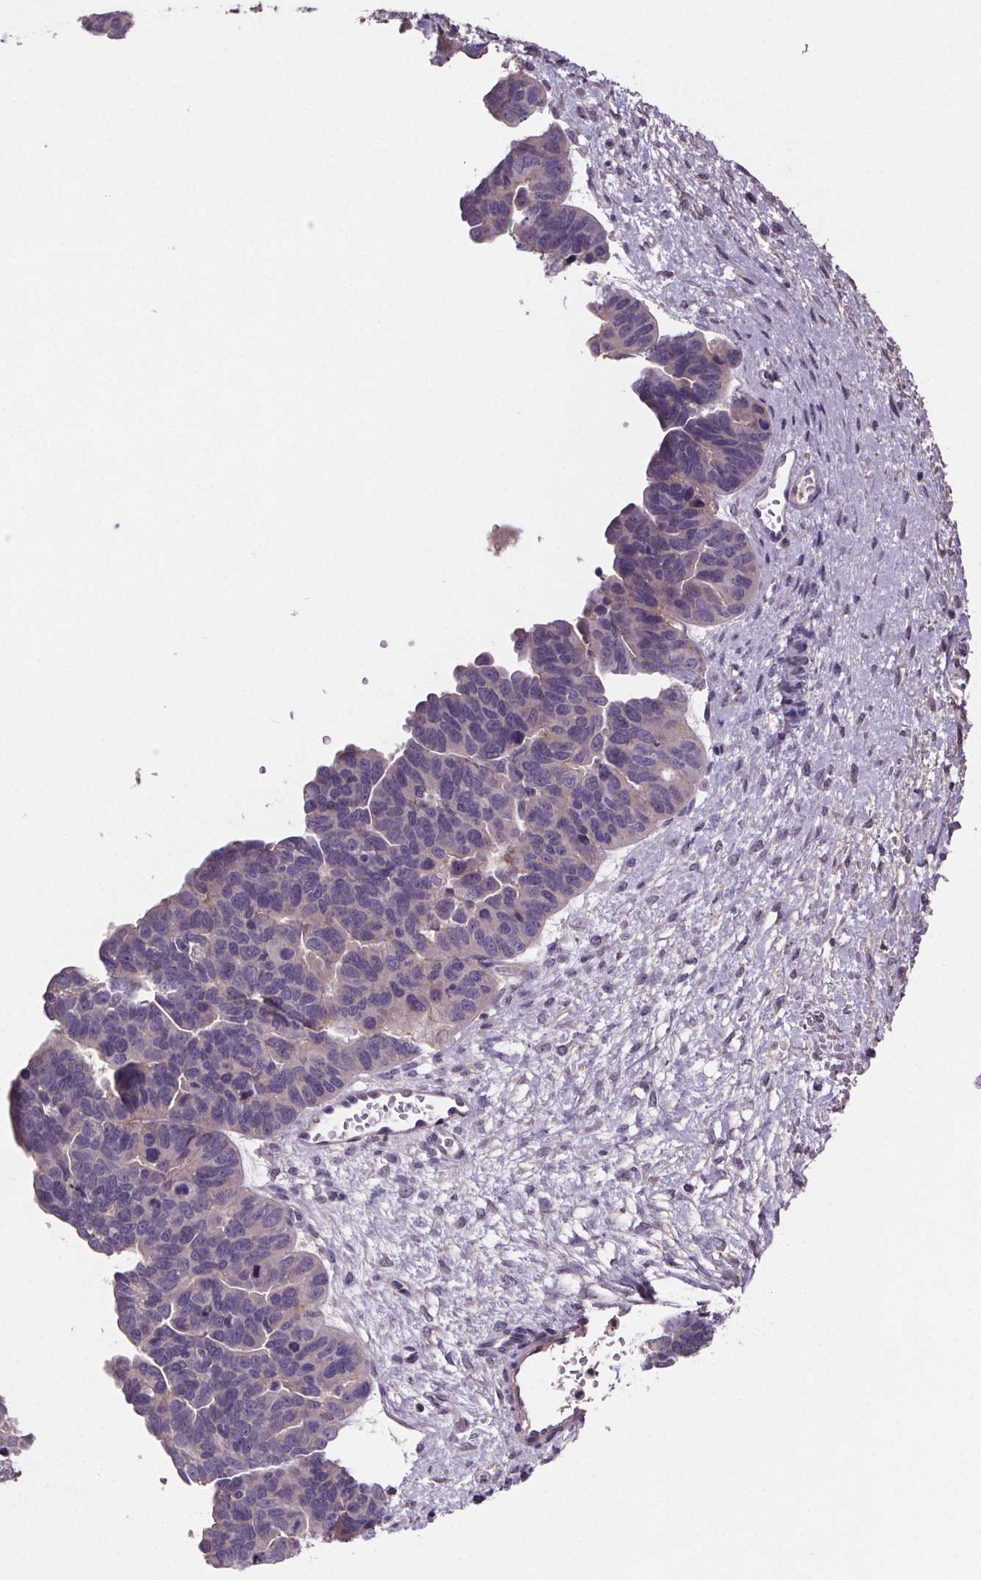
{"staining": {"intensity": "negative", "quantity": "none", "location": "none"}, "tissue": "ovarian cancer", "cell_type": "Tumor cells", "image_type": "cancer", "snomed": [{"axis": "morphology", "description": "Cystadenocarcinoma, serous, NOS"}, {"axis": "topography", "description": "Ovary"}], "caption": "Human ovarian cancer stained for a protein using immunohistochemistry (IHC) displays no positivity in tumor cells.", "gene": "CLN3", "patient": {"sex": "female", "age": 64}}